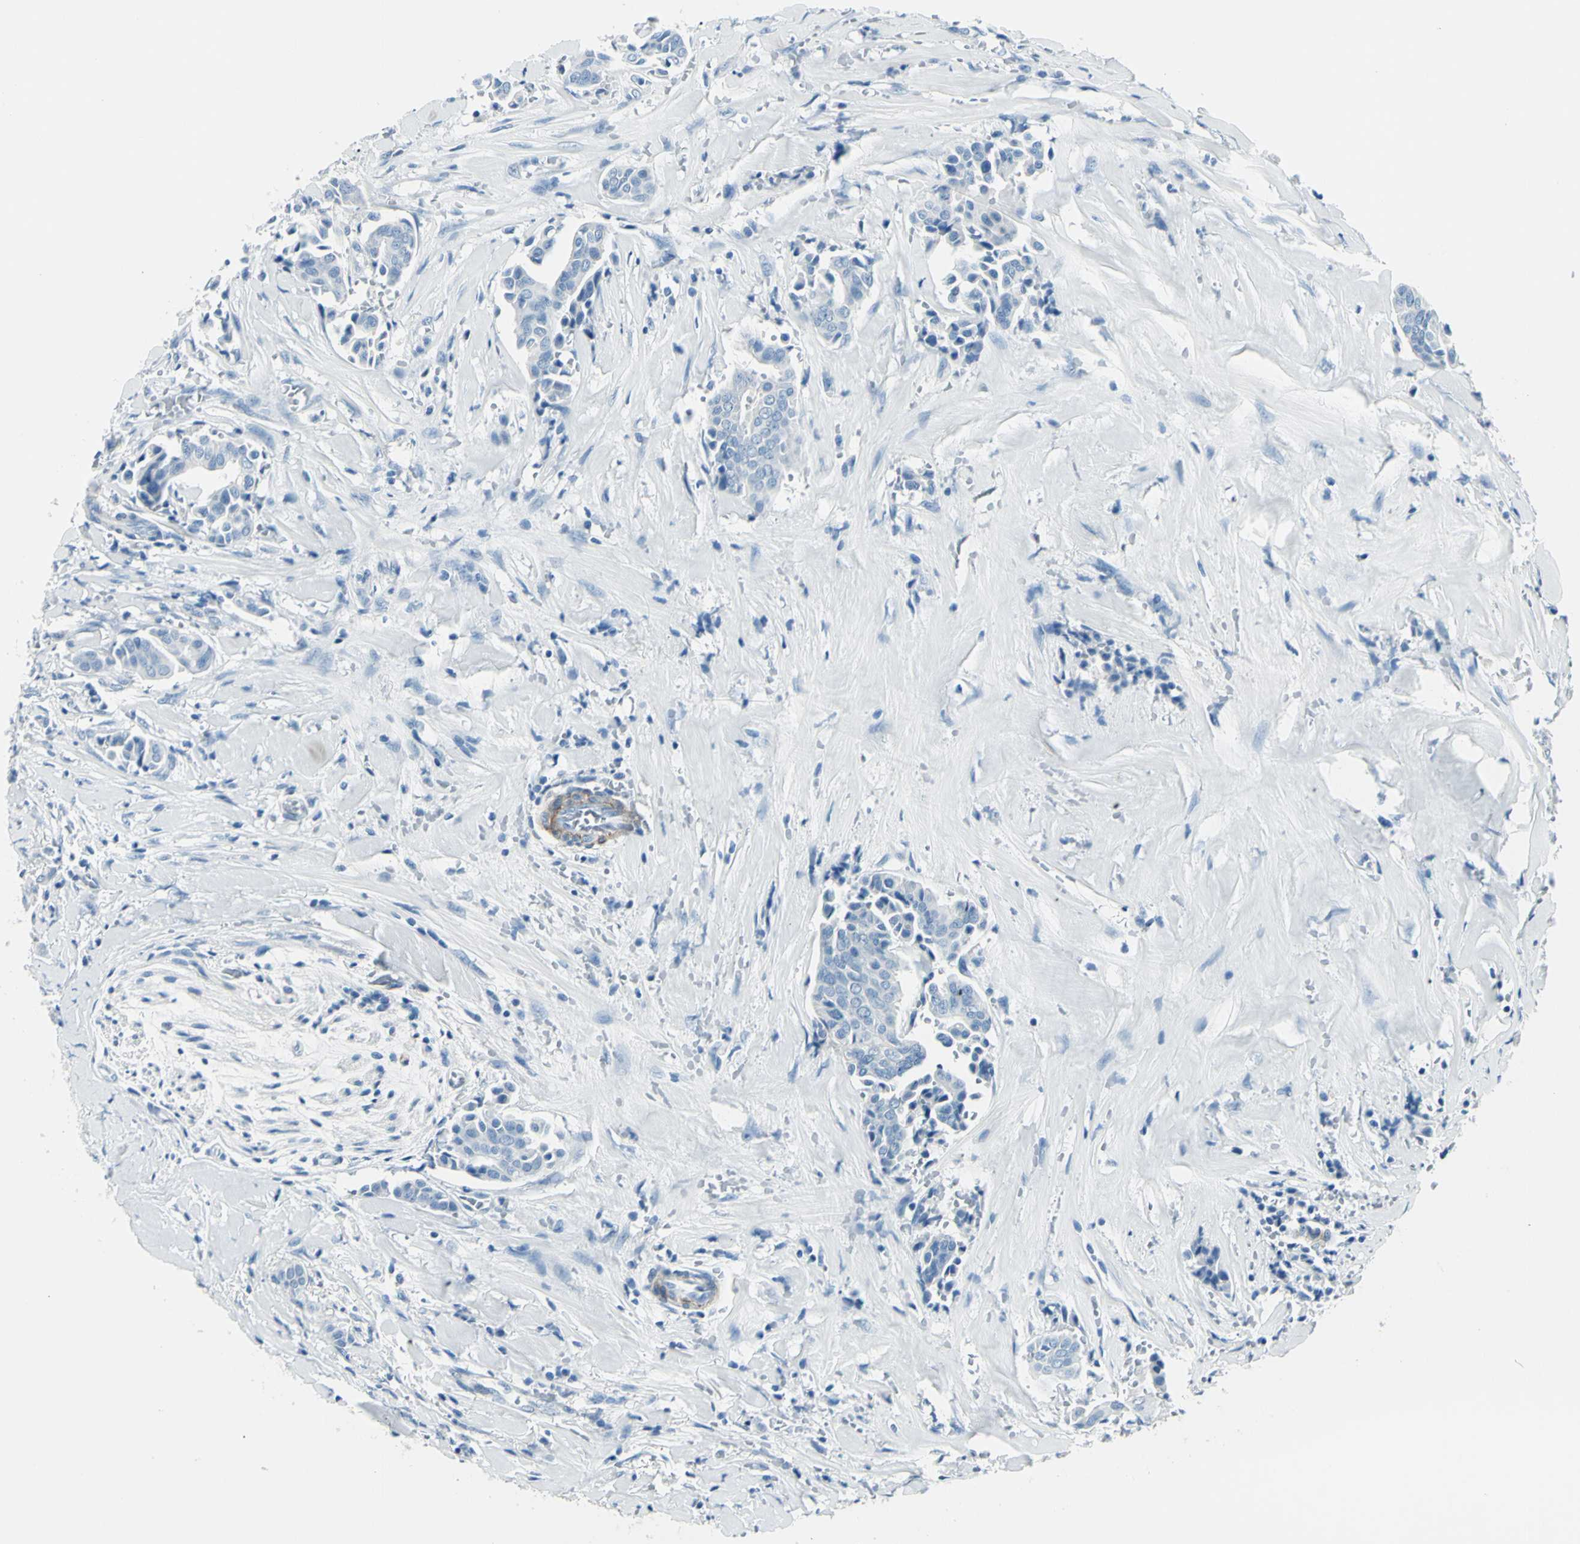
{"staining": {"intensity": "negative", "quantity": "none", "location": "none"}, "tissue": "head and neck cancer", "cell_type": "Tumor cells", "image_type": "cancer", "snomed": [{"axis": "morphology", "description": "Adenocarcinoma, NOS"}, {"axis": "topography", "description": "Salivary gland"}, {"axis": "topography", "description": "Head-Neck"}], "caption": "This histopathology image is of head and neck cancer (adenocarcinoma) stained with immunohistochemistry to label a protein in brown with the nuclei are counter-stained blue. There is no expression in tumor cells. (Immunohistochemistry, brightfield microscopy, high magnification).", "gene": "CDH15", "patient": {"sex": "female", "age": 59}}